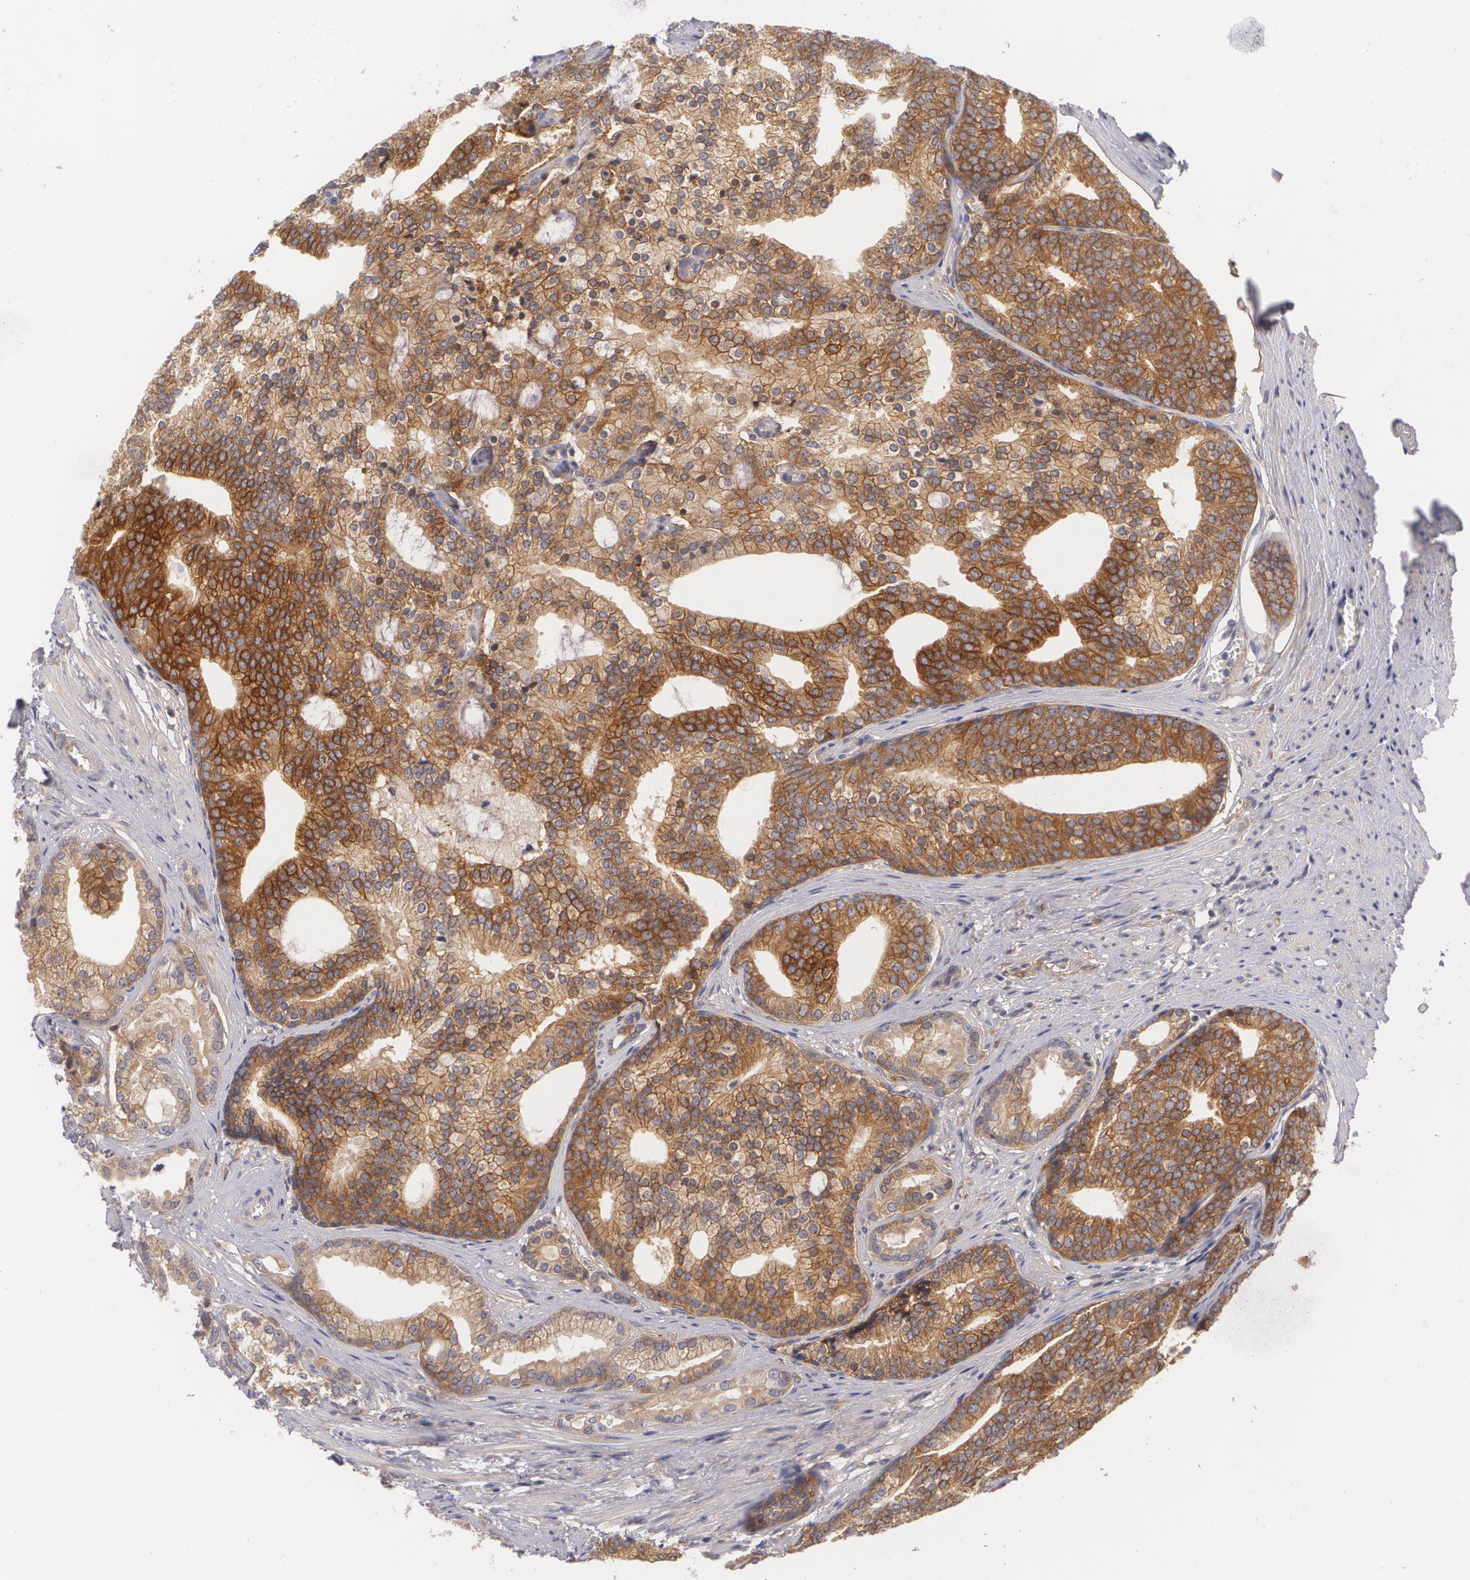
{"staining": {"intensity": "strong", "quantity": ">75%", "location": "cytoplasmic/membranous"}, "tissue": "prostate cancer", "cell_type": "Tumor cells", "image_type": "cancer", "snomed": [{"axis": "morphology", "description": "Adenocarcinoma, Low grade"}, {"axis": "topography", "description": "Prostate"}], "caption": "Brown immunohistochemical staining in human prostate cancer displays strong cytoplasmic/membranous positivity in about >75% of tumor cells. (IHC, brightfield microscopy, high magnification).", "gene": "CASK", "patient": {"sex": "male", "age": 71}}